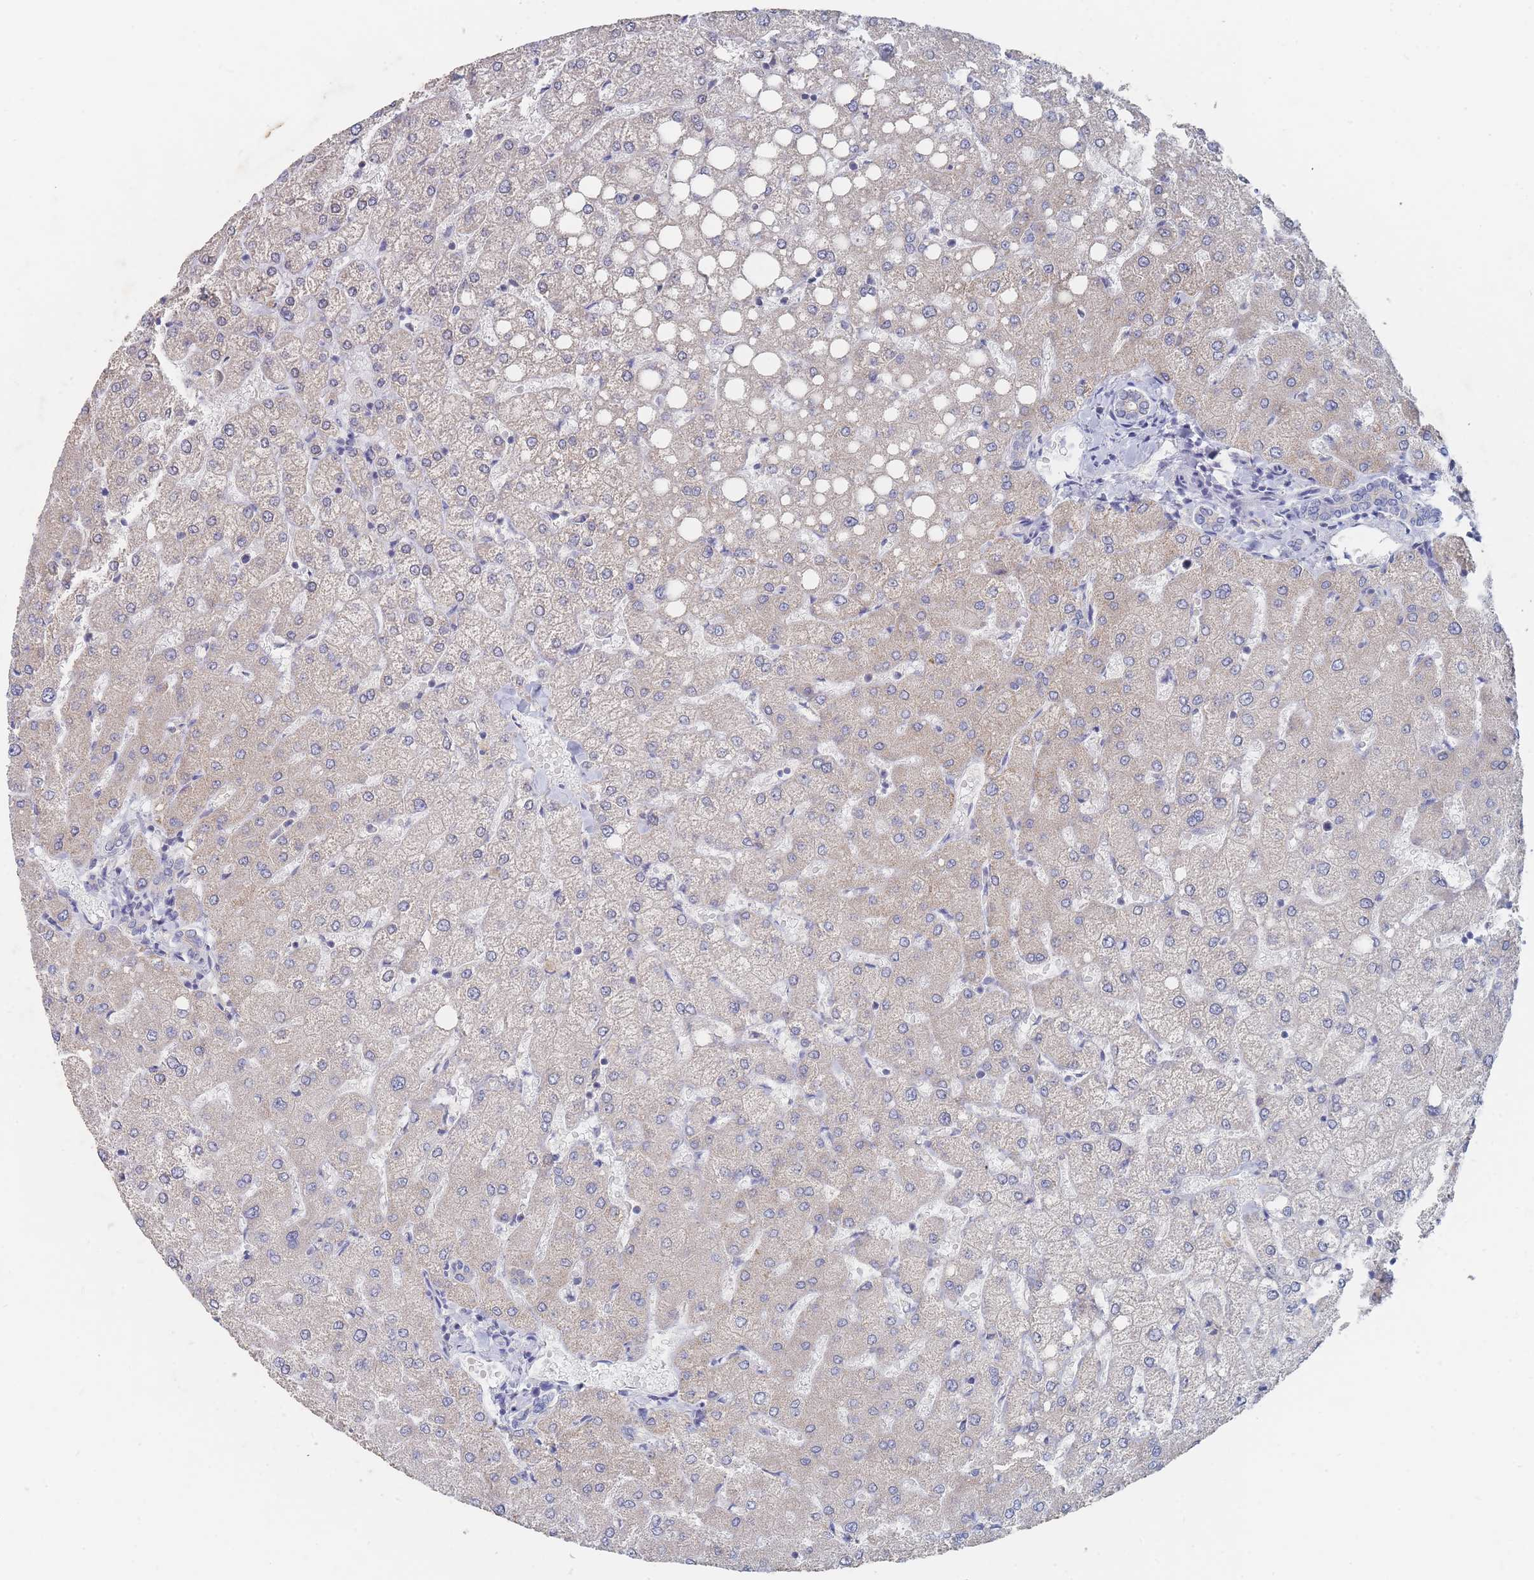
{"staining": {"intensity": "negative", "quantity": "none", "location": "none"}, "tissue": "liver", "cell_type": "Cholangiocytes", "image_type": "normal", "snomed": [{"axis": "morphology", "description": "Normal tissue, NOS"}, {"axis": "topography", "description": "Liver"}], "caption": "Immunohistochemistry image of unremarkable liver stained for a protein (brown), which demonstrates no positivity in cholangiocytes. (Brightfield microscopy of DAB (3,3'-diaminobenzidine) IHC at high magnification).", "gene": "PPP6C", "patient": {"sex": "female", "age": 54}}